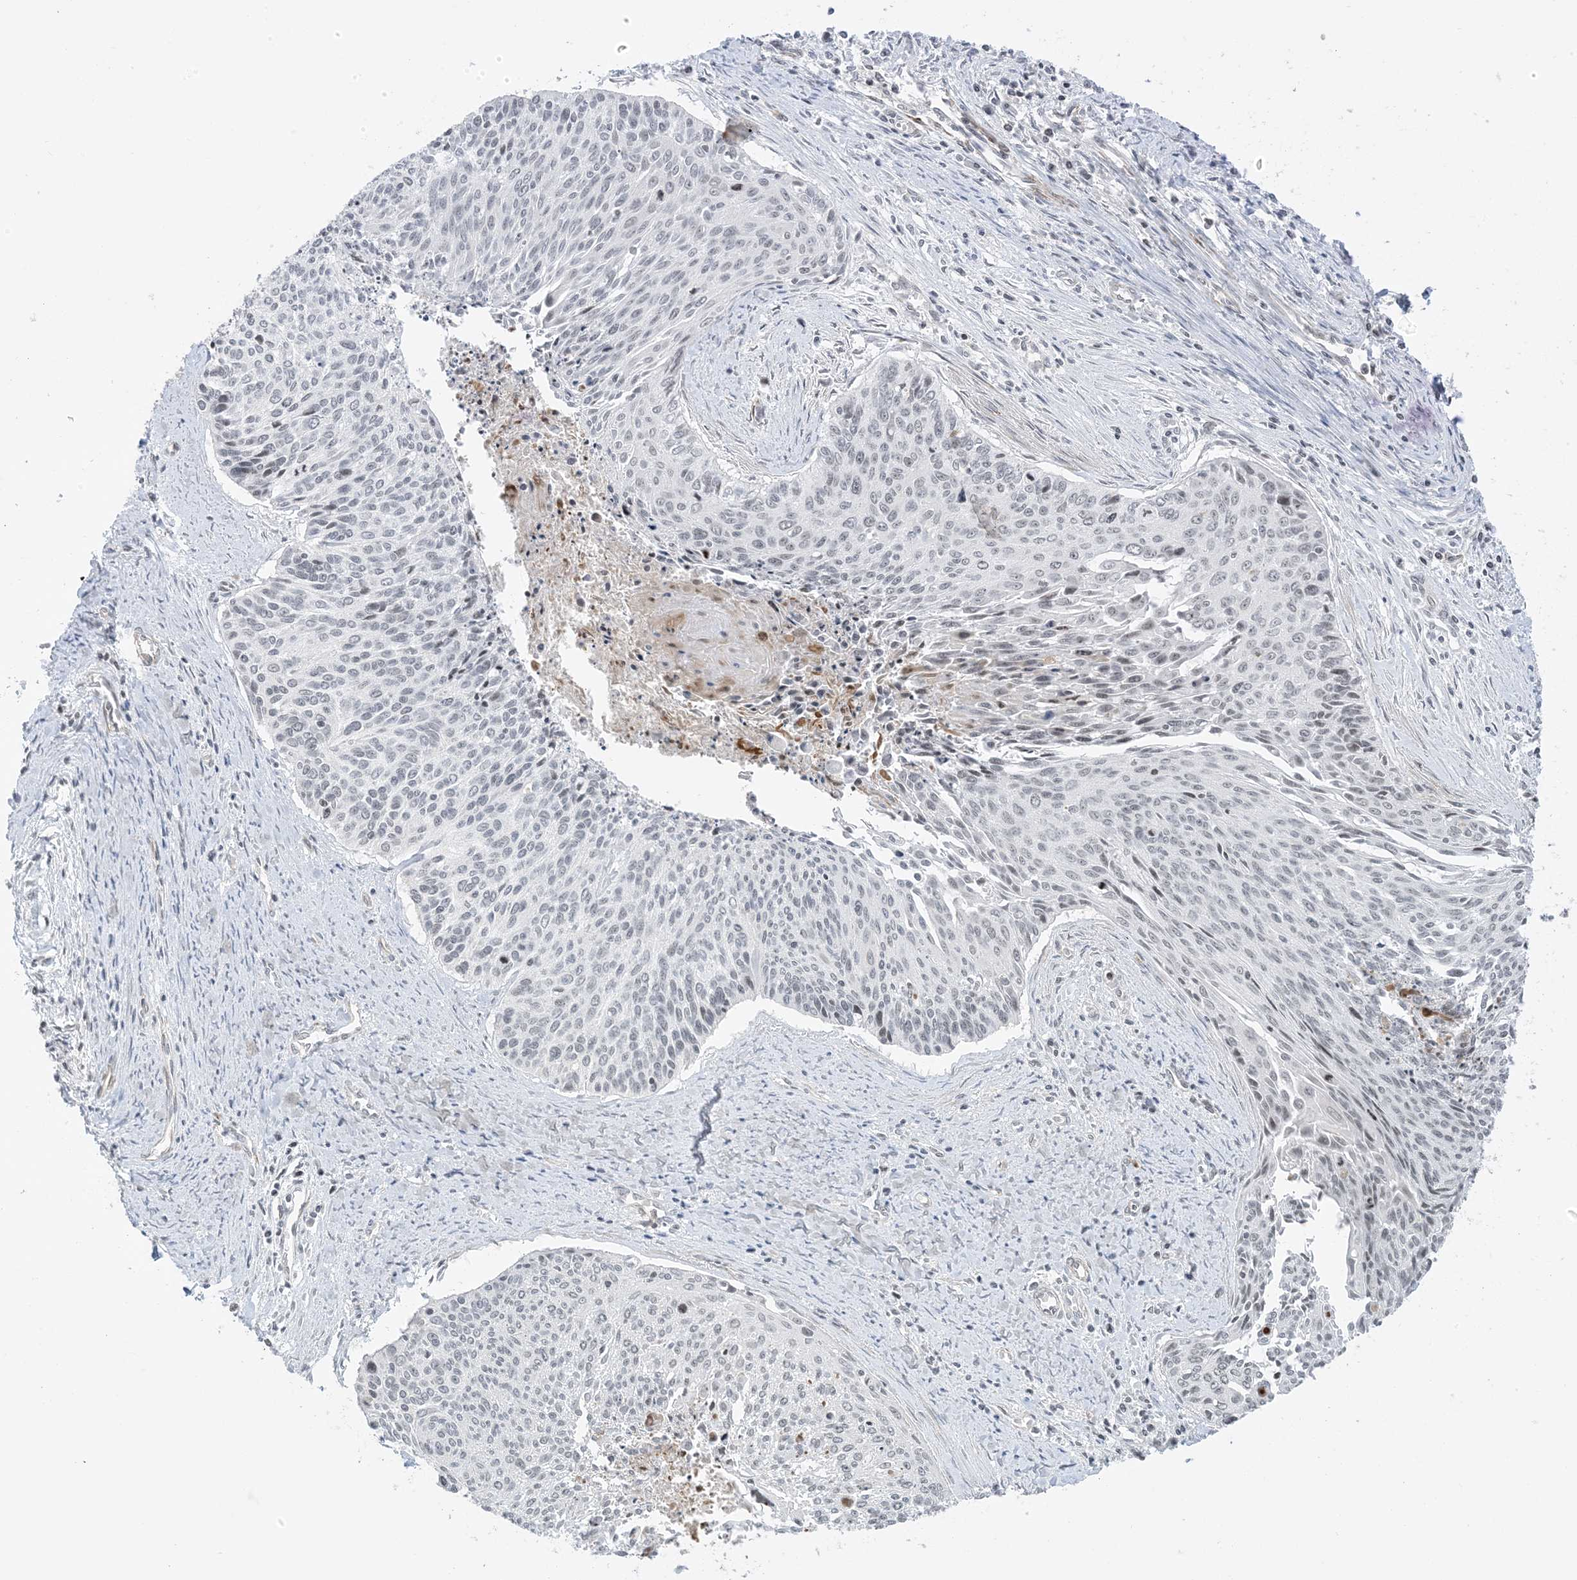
{"staining": {"intensity": "negative", "quantity": "none", "location": "none"}, "tissue": "cervical cancer", "cell_type": "Tumor cells", "image_type": "cancer", "snomed": [{"axis": "morphology", "description": "Squamous cell carcinoma, NOS"}, {"axis": "topography", "description": "Cervix"}], "caption": "This is an immunohistochemistry micrograph of human cervical cancer (squamous cell carcinoma). There is no expression in tumor cells.", "gene": "METAP1D", "patient": {"sex": "female", "age": 55}}